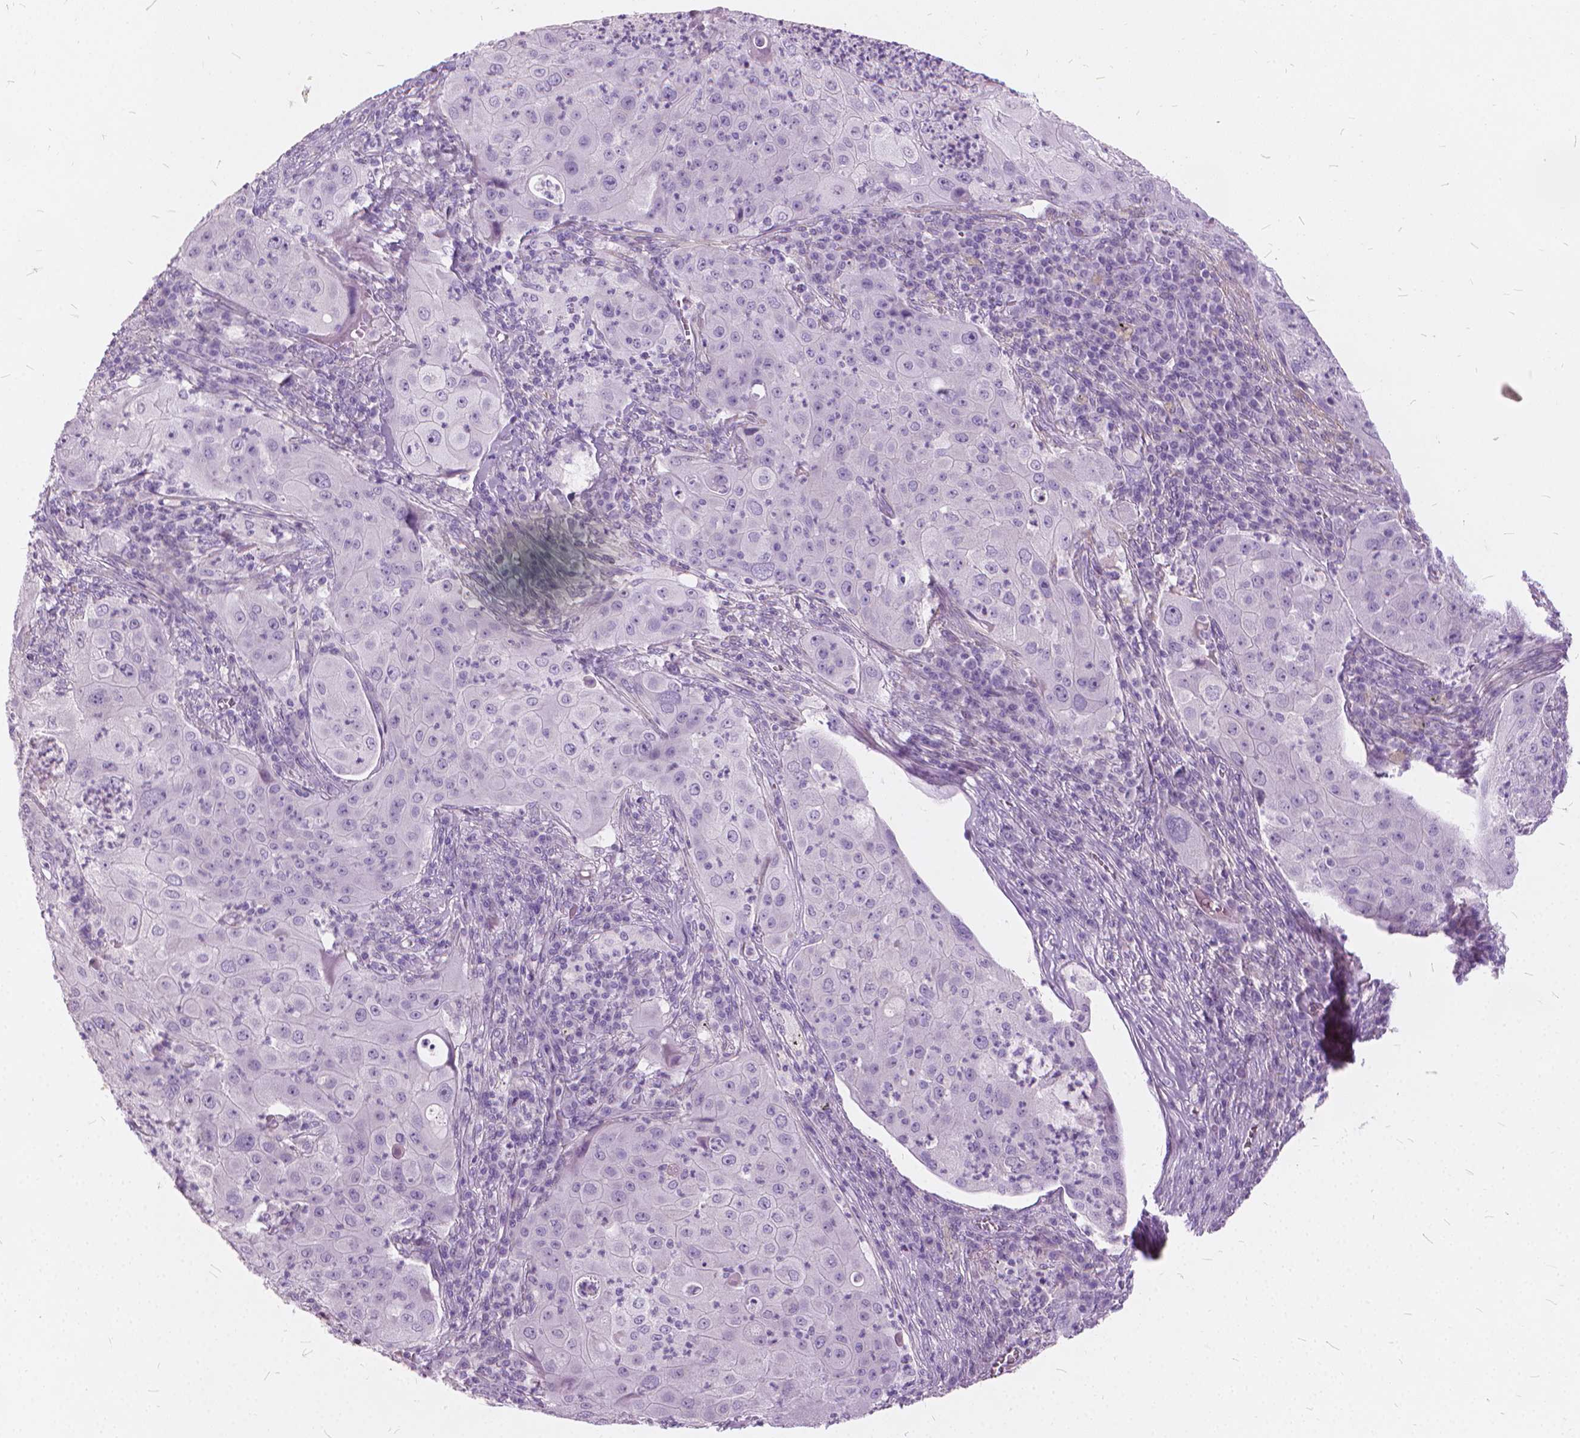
{"staining": {"intensity": "negative", "quantity": "none", "location": "none"}, "tissue": "lung cancer", "cell_type": "Tumor cells", "image_type": "cancer", "snomed": [{"axis": "morphology", "description": "Squamous cell carcinoma, NOS"}, {"axis": "topography", "description": "Lung"}], "caption": "This is an IHC image of human lung squamous cell carcinoma. There is no positivity in tumor cells.", "gene": "DNM1", "patient": {"sex": "female", "age": 59}}